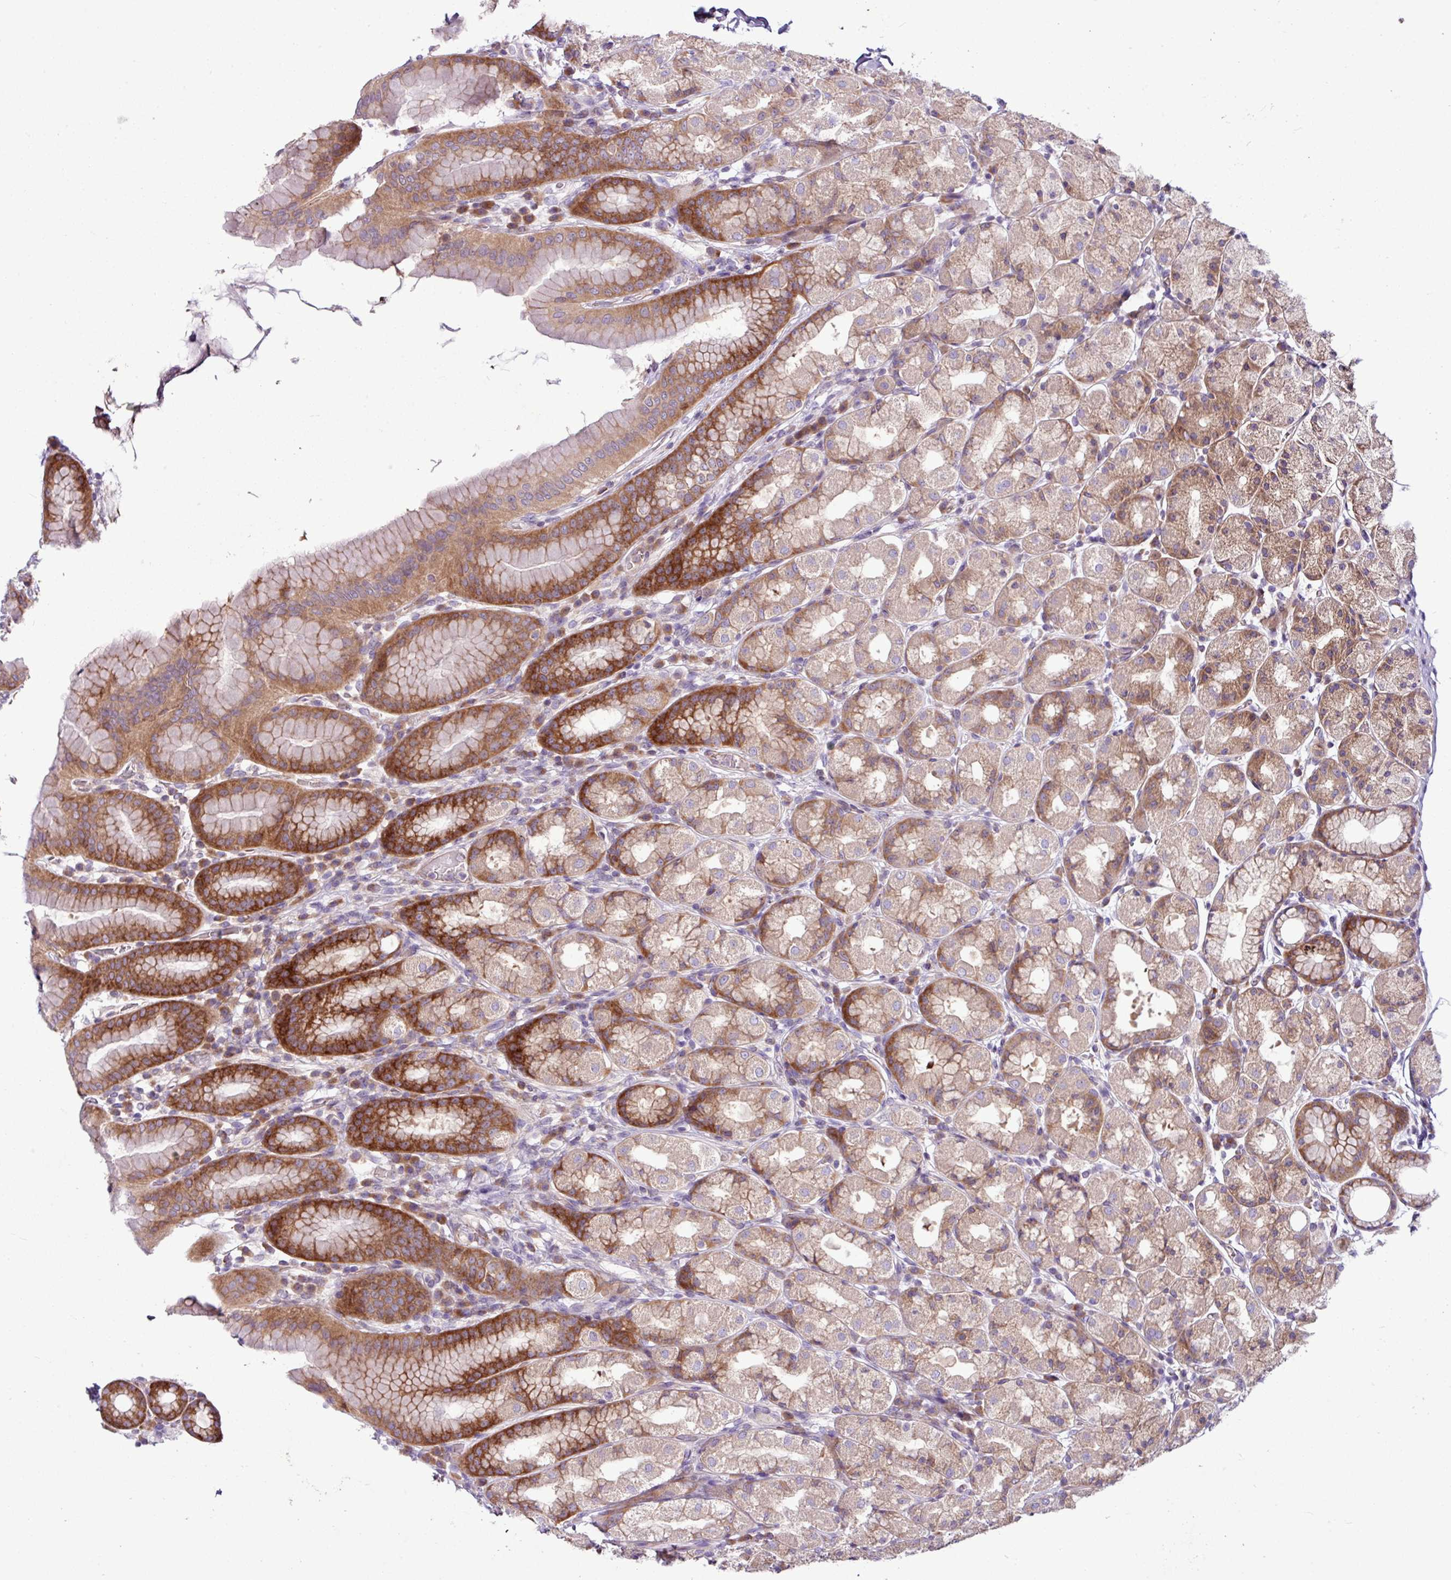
{"staining": {"intensity": "strong", "quantity": ">75%", "location": "cytoplasmic/membranous"}, "tissue": "stomach", "cell_type": "Glandular cells", "image_type": "normal", "snomed": [{"axis": "morphology", "description": "Normal tissue, NOS"}, {"axis": "topography", "description": "Stomach, upper"}, {"axis": "topography", "description": "Stomach"}], "caption": "Stomach stained with immunohistochemistry exhibits strong cytoplasmic/membranous staining in about >75% of glandular cells.", "gene": "MROH2A", "patient": {"sex": "male", "age": 68}}